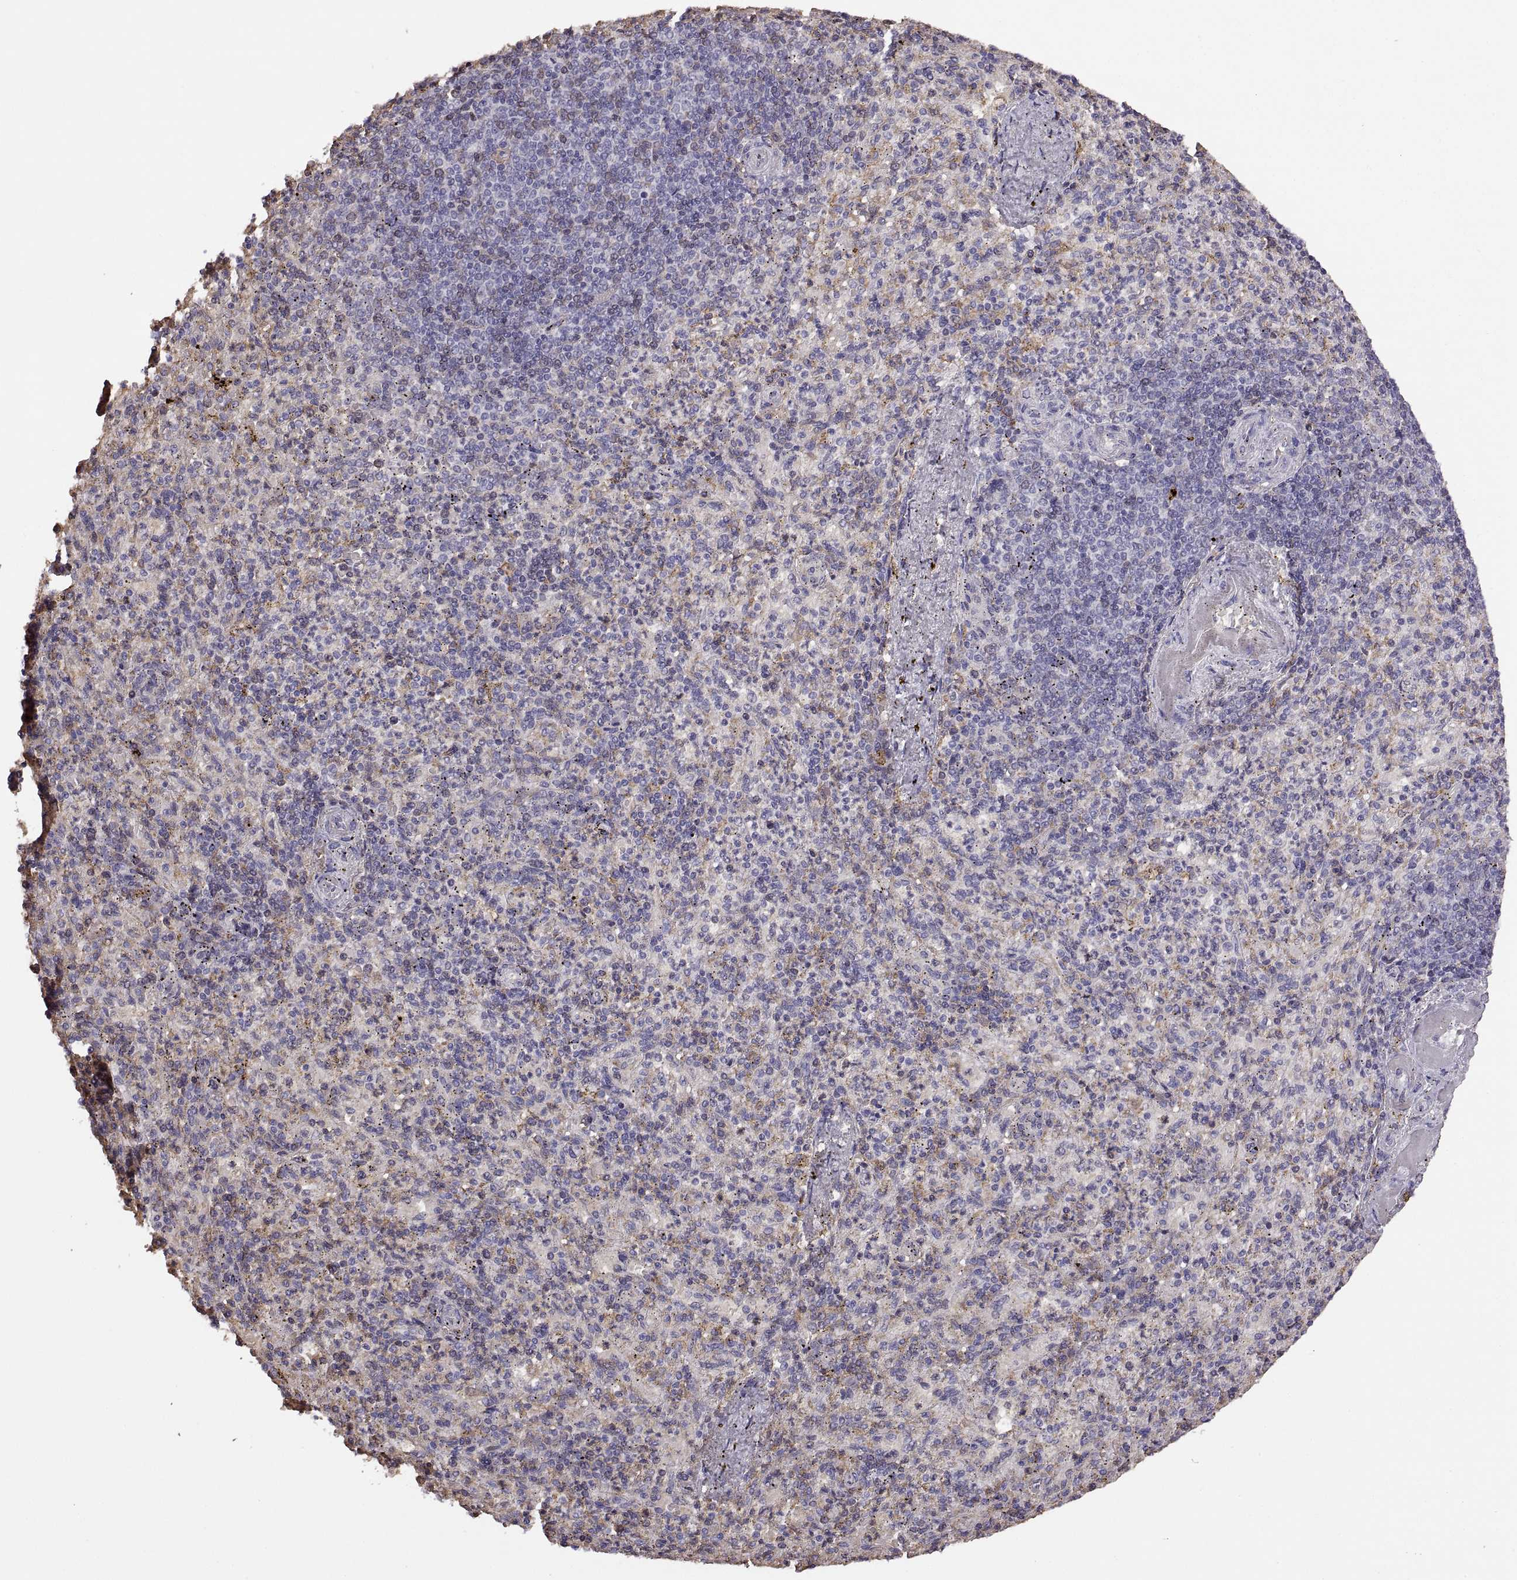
{"staining": {"intensity": "moderate", "quantity": "<25%", "location": "cytoplasmic/membranous"}, "tissue": "spleen", "cell_type": "Cells in red pulp", "image_type": "normal", "snomed": [{"axis": "morphology", "description": "Normal tissue, NOS"}, {"axis": "topography", "description": "Spleen"}], "caption": "Moderate cytoplasmic/membranous expression is identified in about <25% of cells in red pulp in unremarkable spleen.", "gene": "MEIOC", "patient": {"sex": "female", "age": 74}}